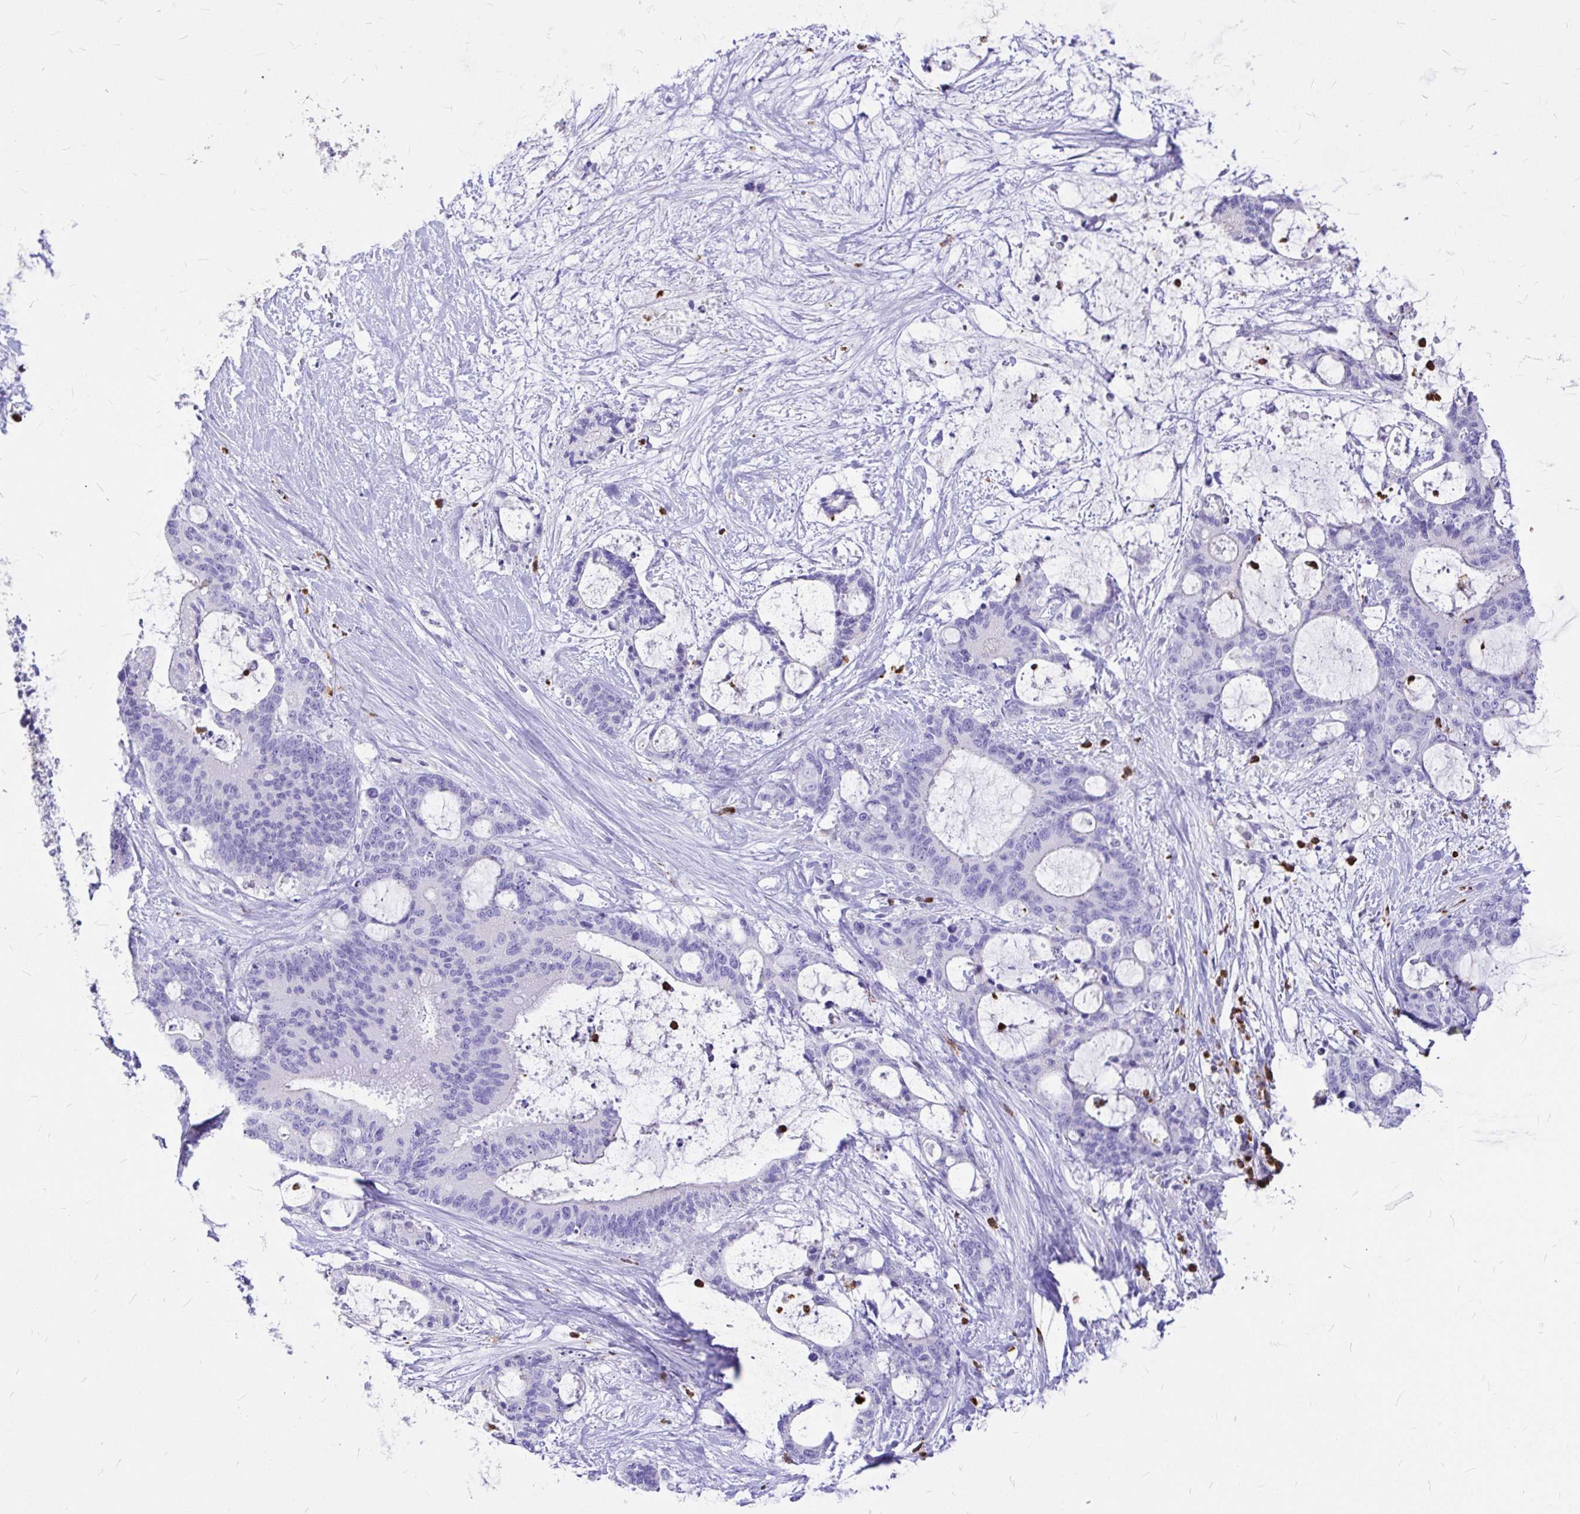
{"staining": {"intensity": "negative", "quantity": "none", "location": "none"}, "tissue": "liver cancer", "cell_type": "Tumor cells", "image_type": "cancer", "snomed": [{"axis": "morphology", "description": "Normal tissue, NOS"}, {"axis": "morphology", "description": "Cholangiocarcinoma"}, {"axis": "topography", "description": "Liver"}, {"axis": "topography", "description": "Peripheral nerve tissue"}], "caption": "An immunohistochemistry (IHC) micrograph of liver cancer is shown. There is no staining in tumor cells of liver cancer. (DAB (3,3'-diaminobenzidine) immunohistochemistry (IHC), high magnification).", "gene": "CLEC1B", "patient": {"sex": "female", "age": 73}}